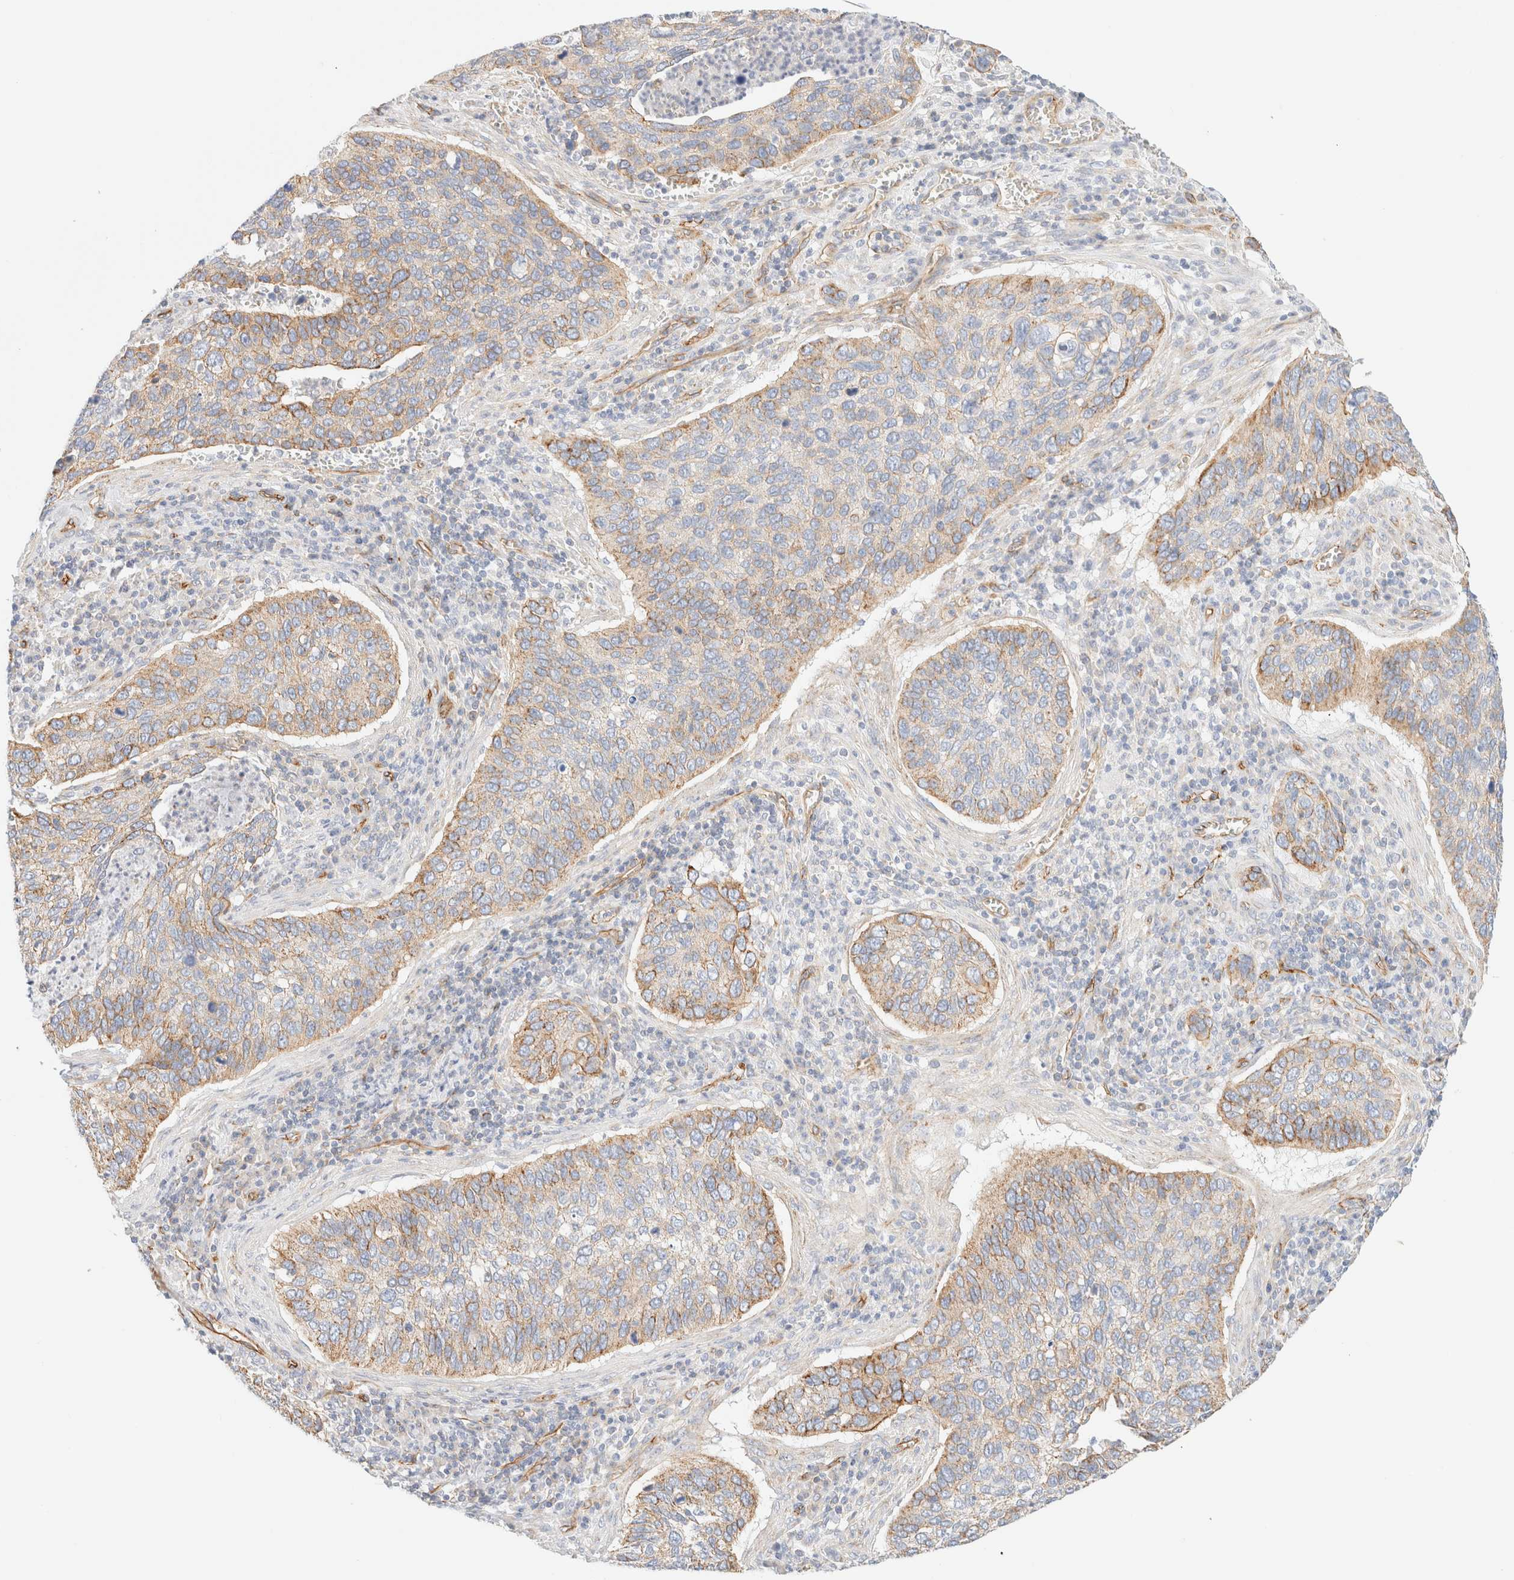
{"staining": {"intensity": "weak", "quantity": ">75%", "location": "cytoplasmic/membranous"}, "tissue": "cervical cancer", "cell_type": "Tumor cells", "image_type": "cancer", "snomed": [{"axis": "morphology", "description": "Squamous cell carcinoma, NOS"}, {"axis": "topography", "description": "Cervix"}], "caption": "Protein expression analysis of cervical squamous cell carcinoma exhibits weak cytoplasmic/membranous expression in about >75% of tumor cells.", "gene": "CYB5R4", "patient": {"sex": "female", "age": 53}}